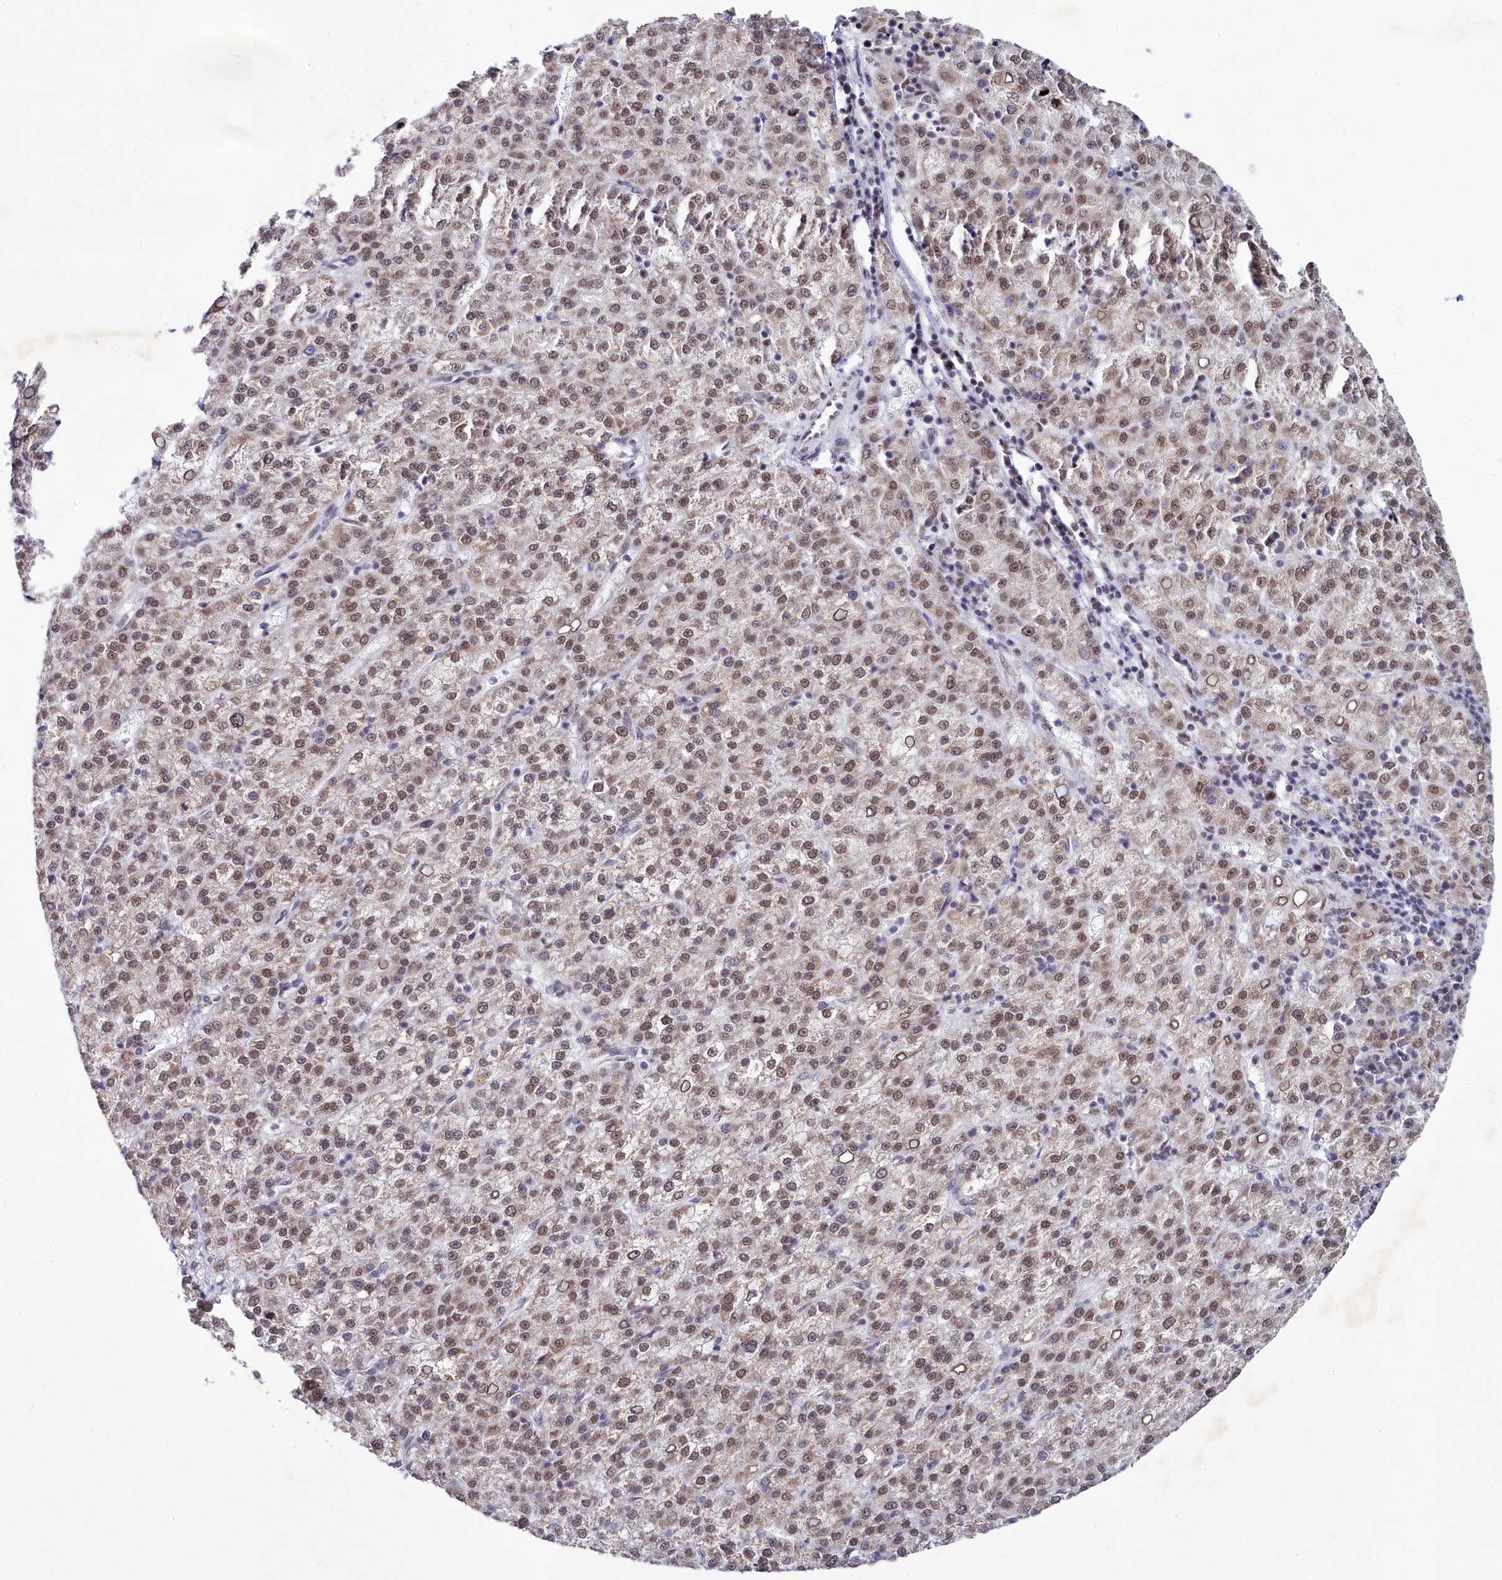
{"staining": {"intensity": "moderate", "quantity": "25%-75%", "location": "cytoplasmic/membranous,nuclear"}, "tissue": "liver cancer", "cell_type": "Tumor cells", "image_type": "cancer", "snomed": [{"axis": "morphology", "description": "Carcinoma, Hepatocellular, NOS"}, {"axis": "topography", "description": "Liver"}], "caption": "Protein staining of liver cancer tissue shows moderate cytoplasmic/membranous and nuclear positivity in about 25%-75% of tumor cells. The protein is shown in brown color, while the nuclei are stained blue.", "gene": "PPHLN1", "patient": {"sex": "female", "age": 58}}